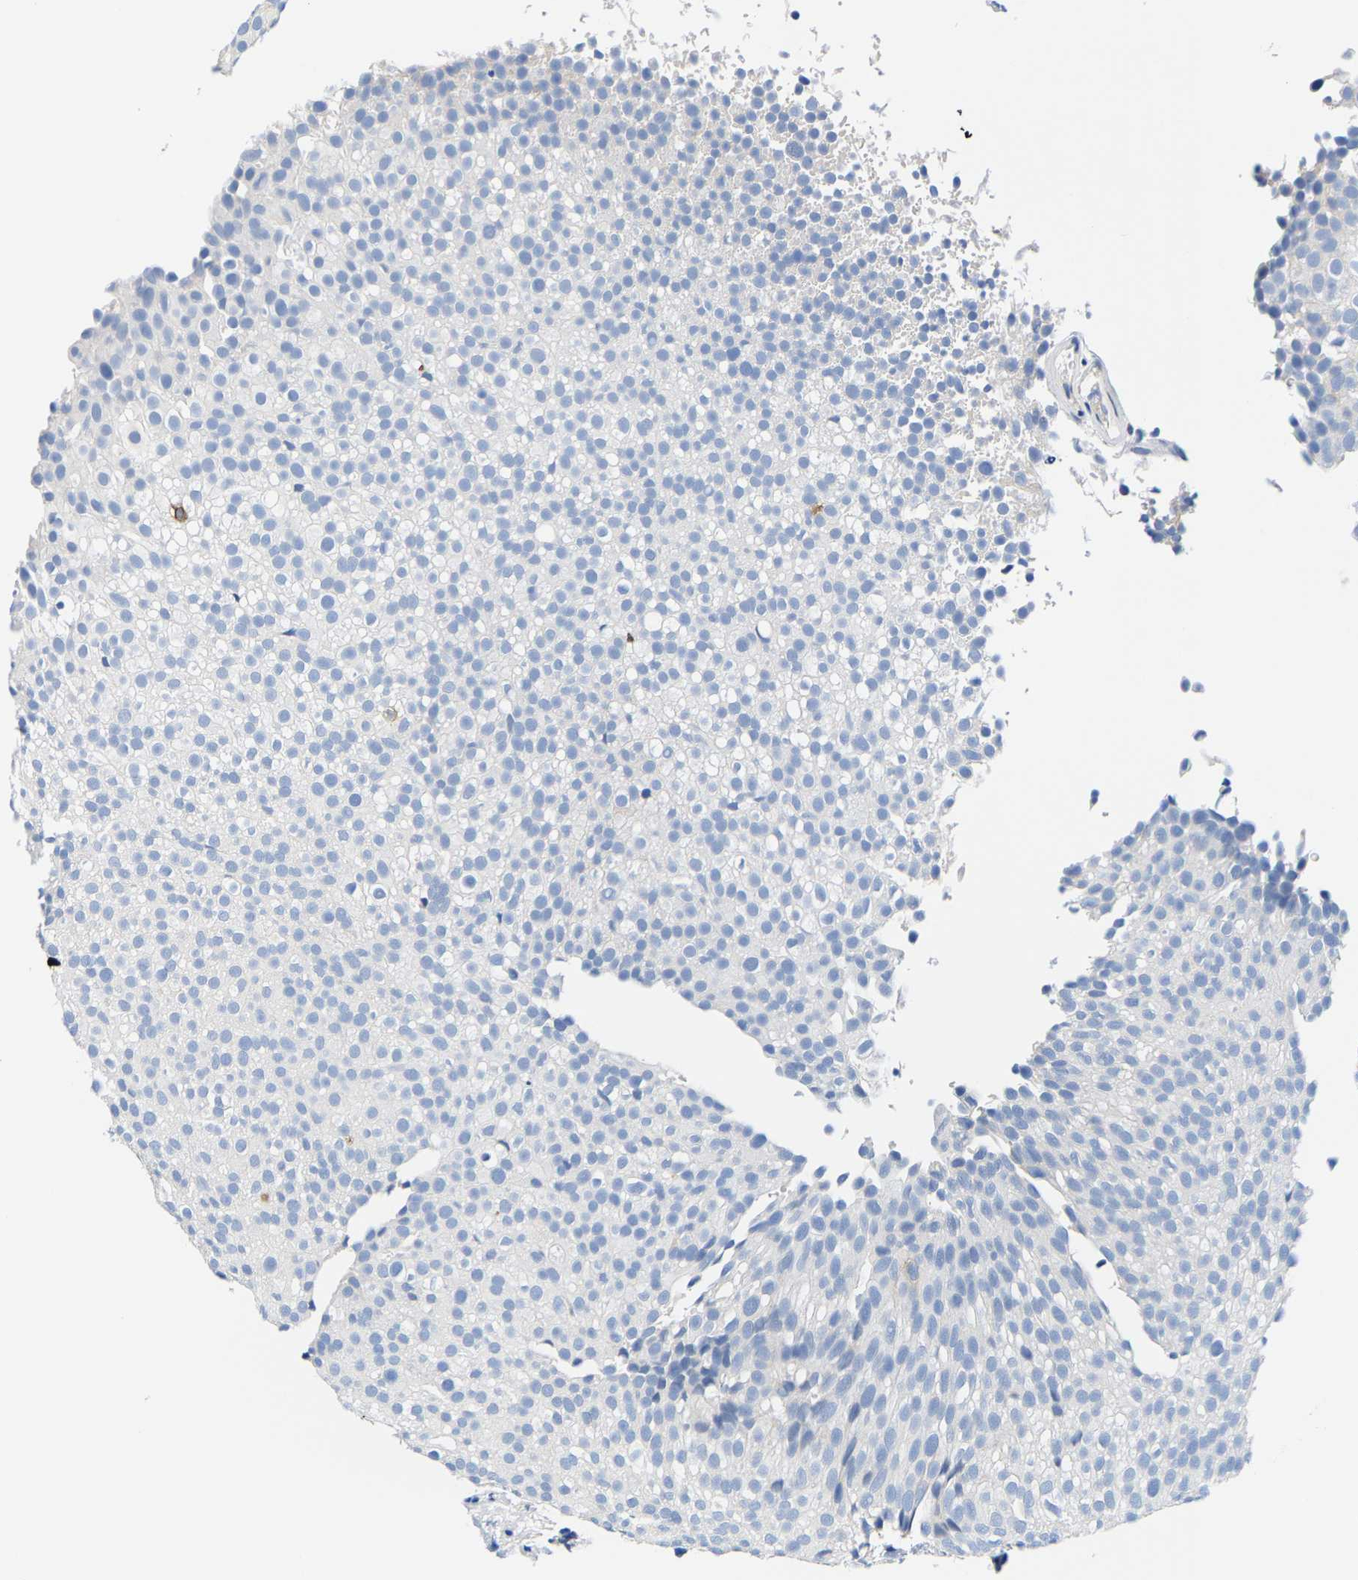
{"staining": {"intensity": "negative", "quantity": "none", "location": "none"}, "tissue": "urothelial cancer", "cell_type": "Tumor cells", "image_type": "cancer", "snomed": [{"axis": "morphology", "description": "Urothelial carcinoma, Low grade"}, {"axis": "topography", "description": "Urinary bladder"}], "caption": "The IHC image has no significant staining in tumor cells of urothelial cancer tissue.", "gene": "DSCAM", "patient": {"sex": "male", "age": 78}}